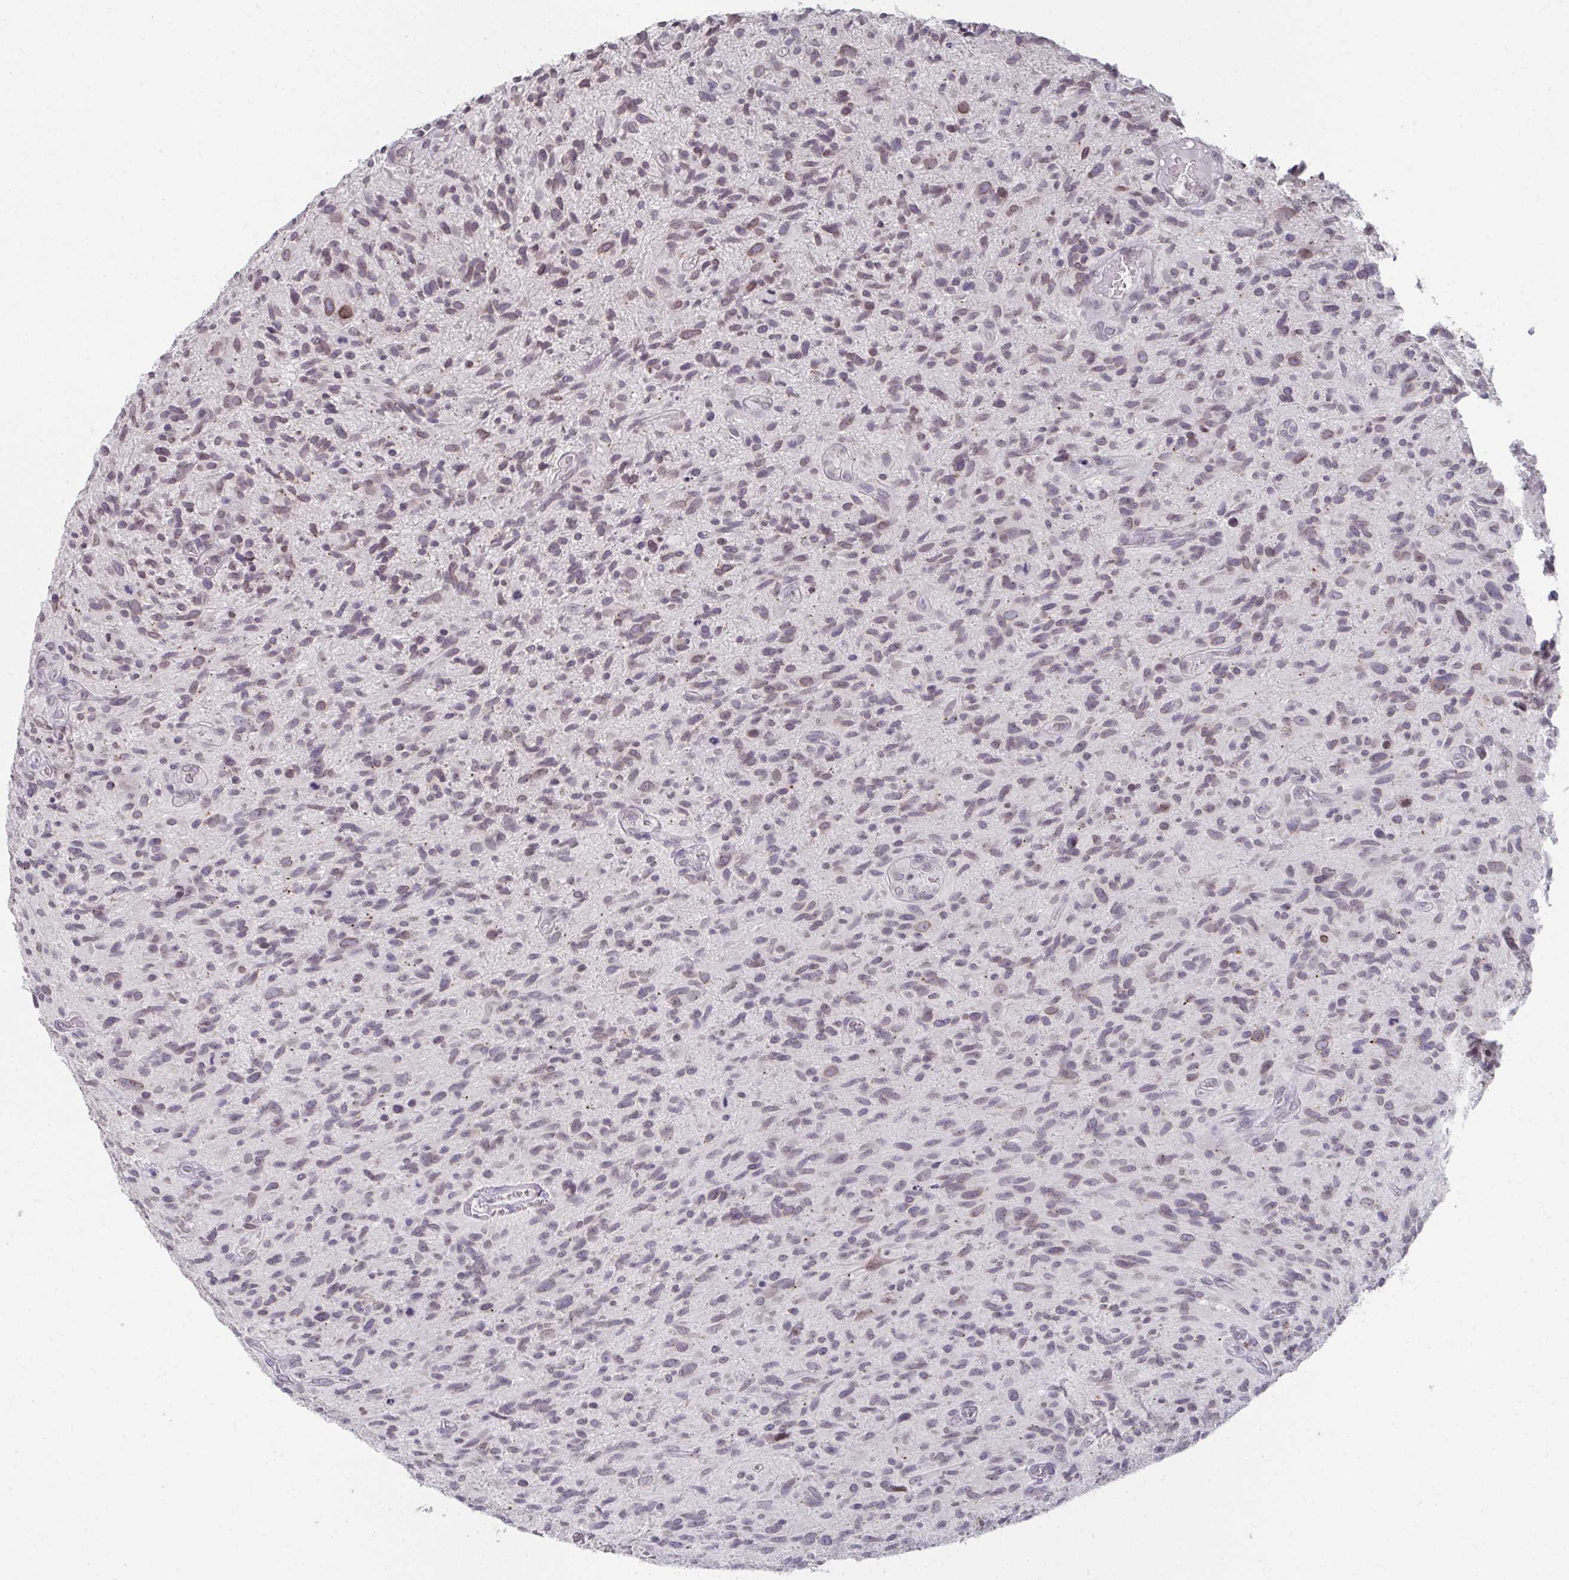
{"staining": {"intensity": "weak", "quantity": ">75%", "location": "nuclear"}, "tissue": "glioma", "cell_type": "Tumor cells", "image_type": "cancer", "snomed": [{"axis": "morphology", "description": "Glioma, malignant, High grade"}, {"axis": "topography", "description": "Brain"}], "caption": "A high-resolution photomicrograph shows immunohistochemistry (IHC) staining of high-grade glioma (malignant), which reveals weak nuclear positivity in about >75% of tumor cells.", "gene": "NUP133", "patient": {"sex": "male", "age": 75}}